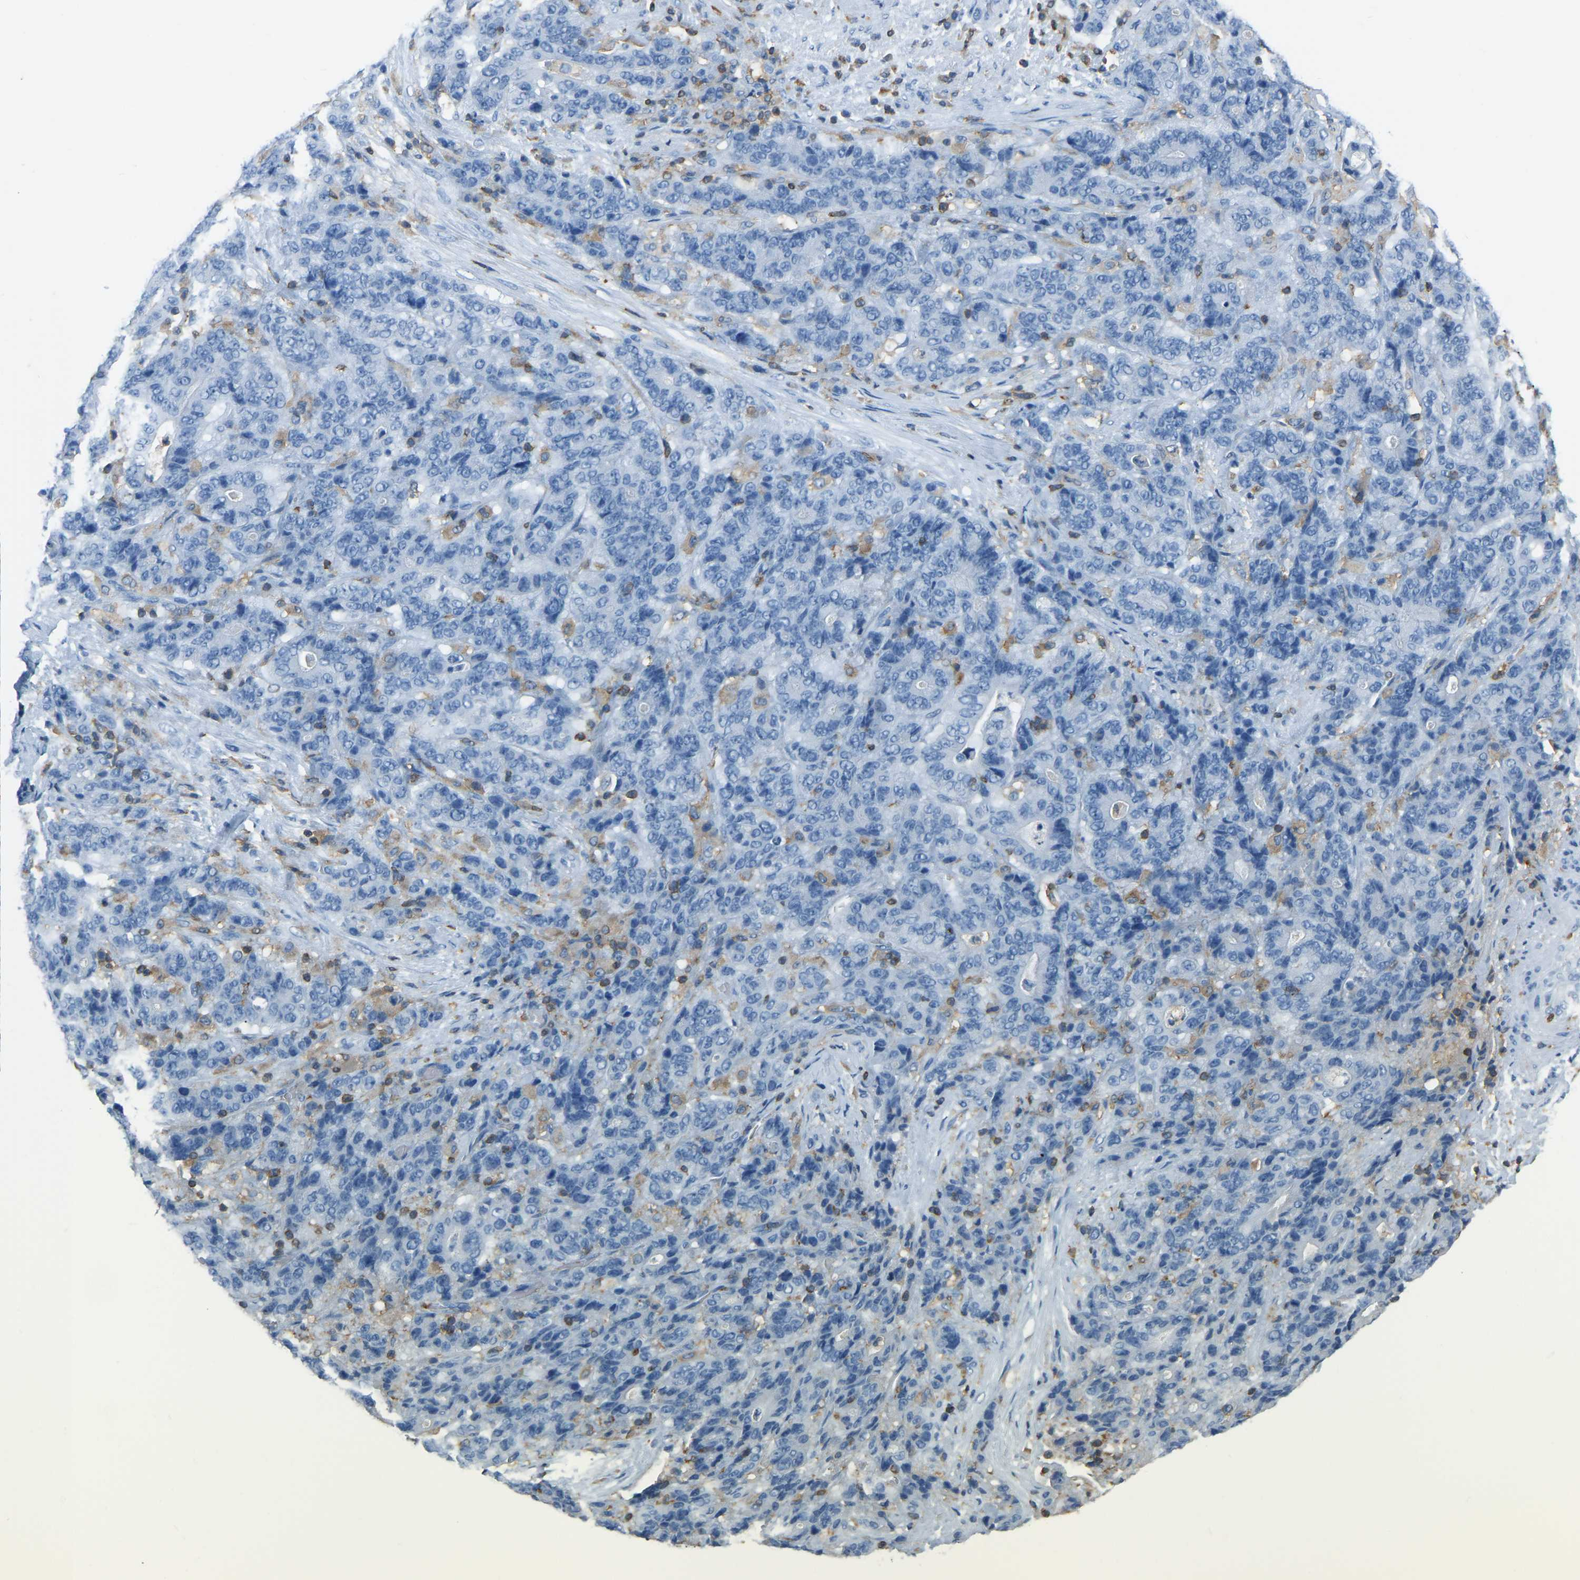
{"staining": {"intensity": "negative", "quantity": "none", "location": "none"}, "tissue": "stomach cancer", "cell_type": "Tumor cells", "image_type": "cancer", "snomed": [{"axis": "morphology", "description": "Adenocarcinoma, NOS"}, {"axis": "topography", "description": "Stomach"}], "caption": "DAB immunohistochemical staining of human stomach adenocarcinoma displays no significant positivity in tumor cells.", "gene": "ARHGAP45", "patient": {"sex": "female", "age": 73}}